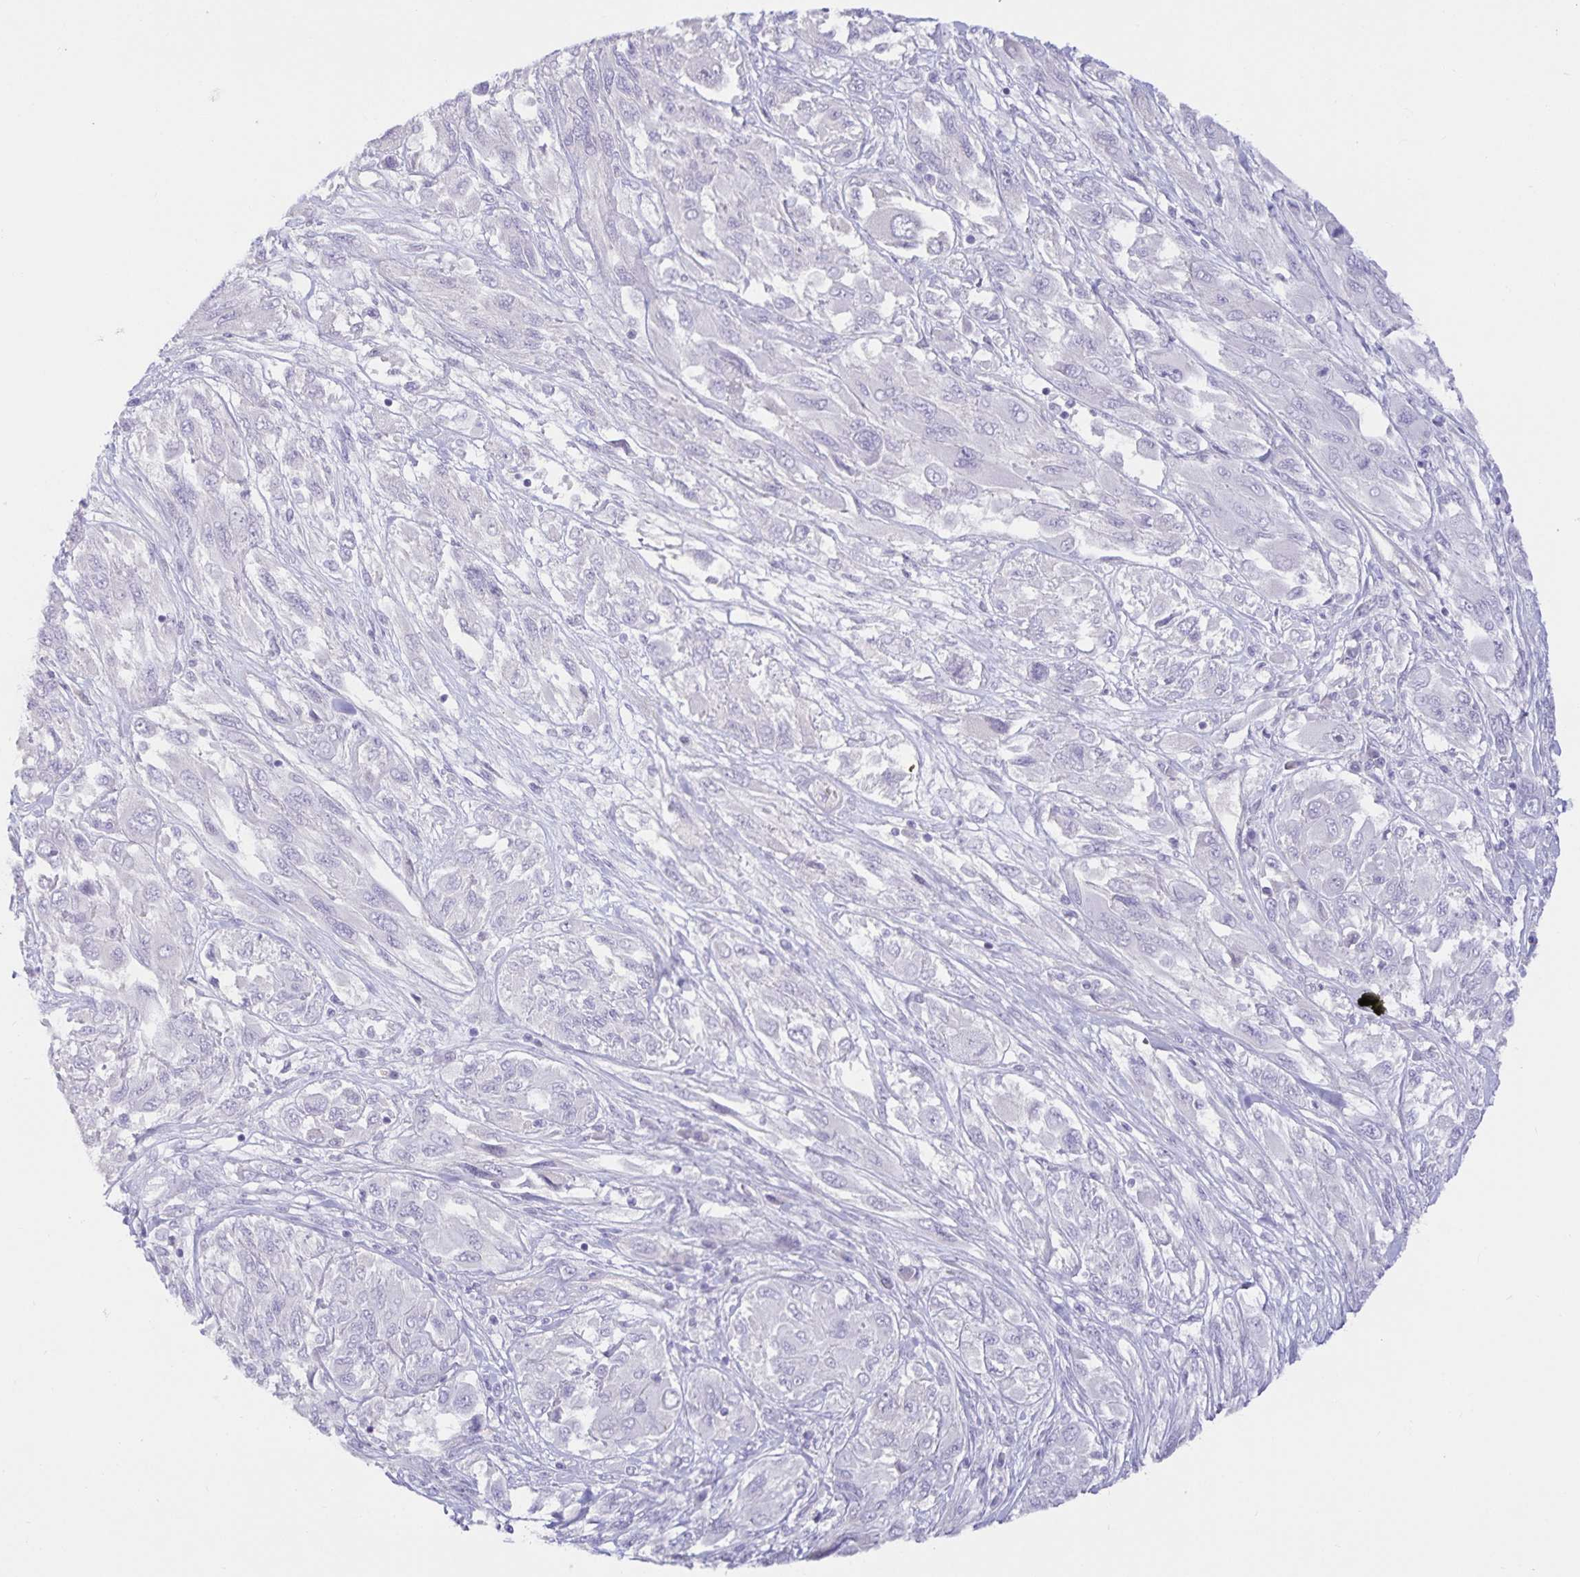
{"staining": {"intensity": "negative", "quantity": "none", "location": "none"}, "tissue": "melanoma", "cell_type": "Tumor cells", "image_type": "cancer", "snomed": [{"axis": "morphology", "description": "Malignant melanoma, NOS"}, {"axis": "topography", "description": "Skin"}], "caption": "DAB immunohistochemical staining of human malignant melanoma shows no significant positivity in tumor cells.", "gene": "SPAG4", "patient": {"sex": "female", "age": 91}}